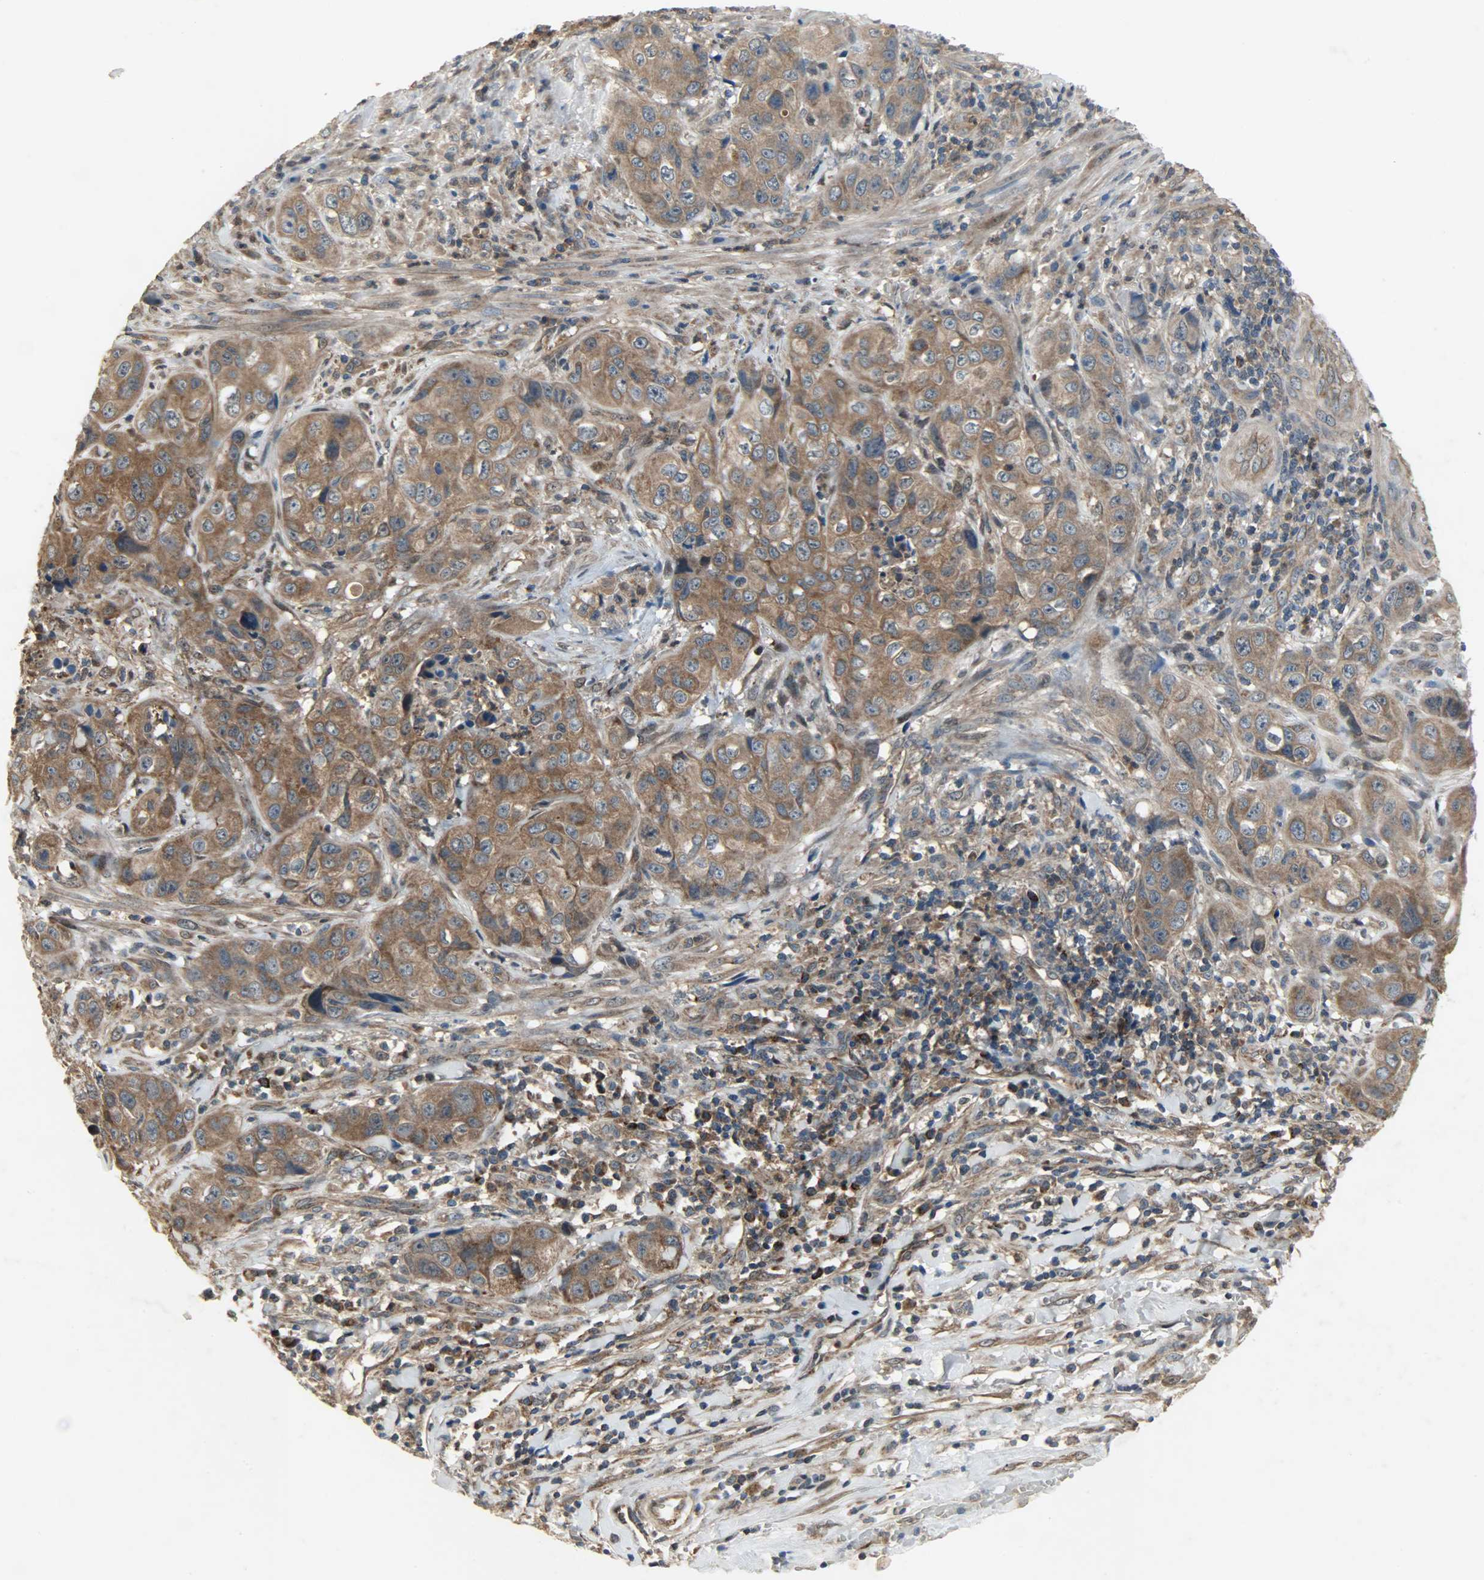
{"staining": {"intensity": "strong", "quantity": ">75%", "location": "cytoplasmic/membranous"}, "tissue": "liver cancer", "cell_type": "Tumor cells", "image_type": "cancer", "snomed": [{"axis": "morphology", "description": "Cholangiocarcinoma"}, {"axis": "topography", "description": "Liver"}], "caption": "Human liver cancer stained for a protein (brown) shows strong cytoplasmic/membranous positive expression in about >75% of tumor cells.", "gene": "AMT", "patient": {"sex": "female", "age": 61}}